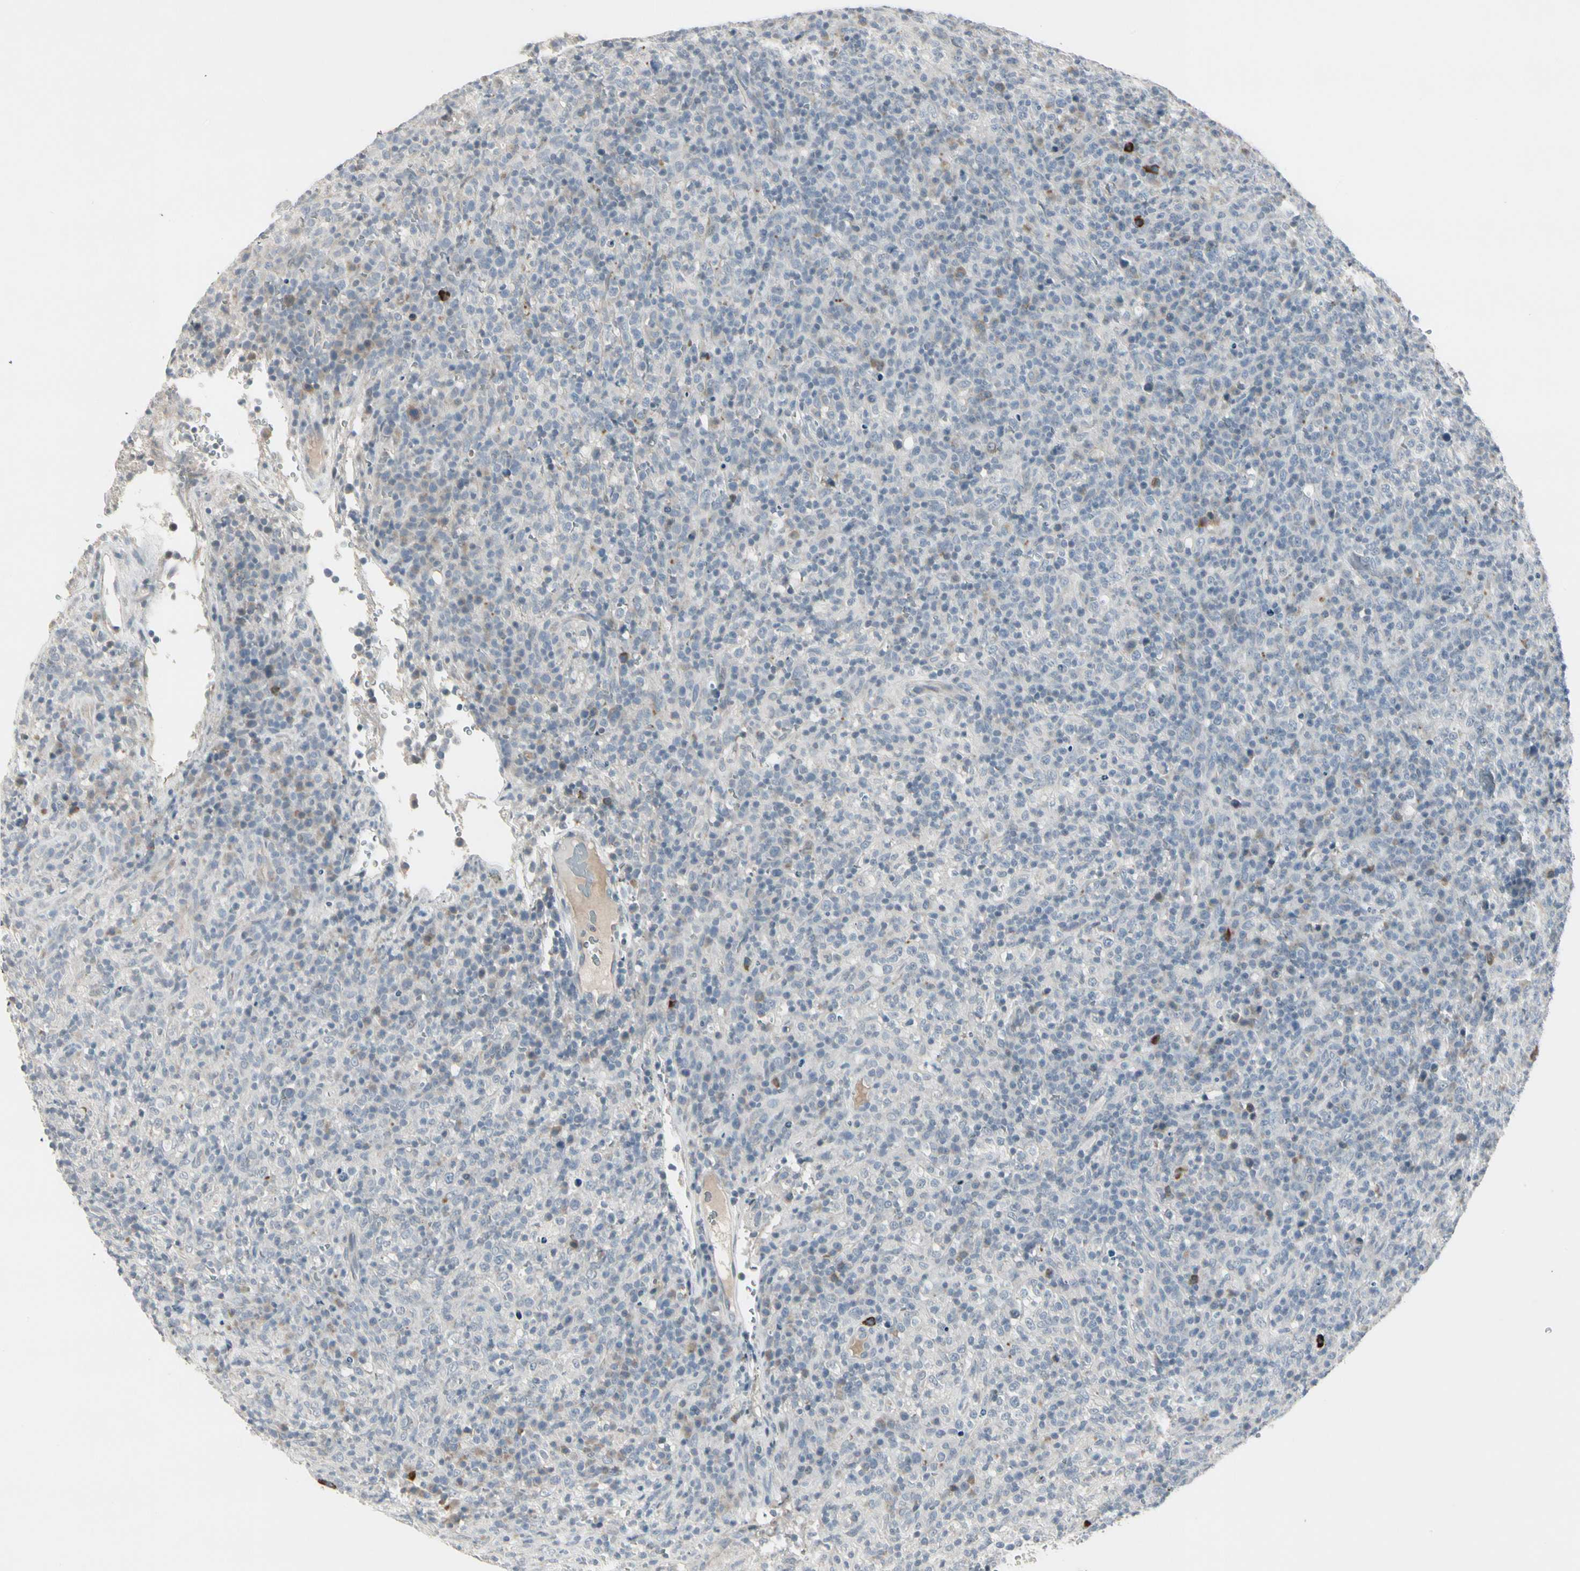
{"staining": {"intensity": "moderate", "quantity": "<25%", "location": "cytoplasmic/membranous"}, "tissue": "lymphoma", "cell_type": "Tumor cells", "image_type": "cancer", "snomed": [{"axis": "morphology", "description": "Malignant lymphoma, non-Hodgkin's type, High grade"}, {"axis": "topography", "description": "Lymph node"}], "caption": "Human lymphoma stained with a brown dye shows moderate cytoplasmic/membranous positive positivity in approximately <25% of tumor cells.", "gene": "DMPK", "patient": {"sex": "female", "age": 76}}